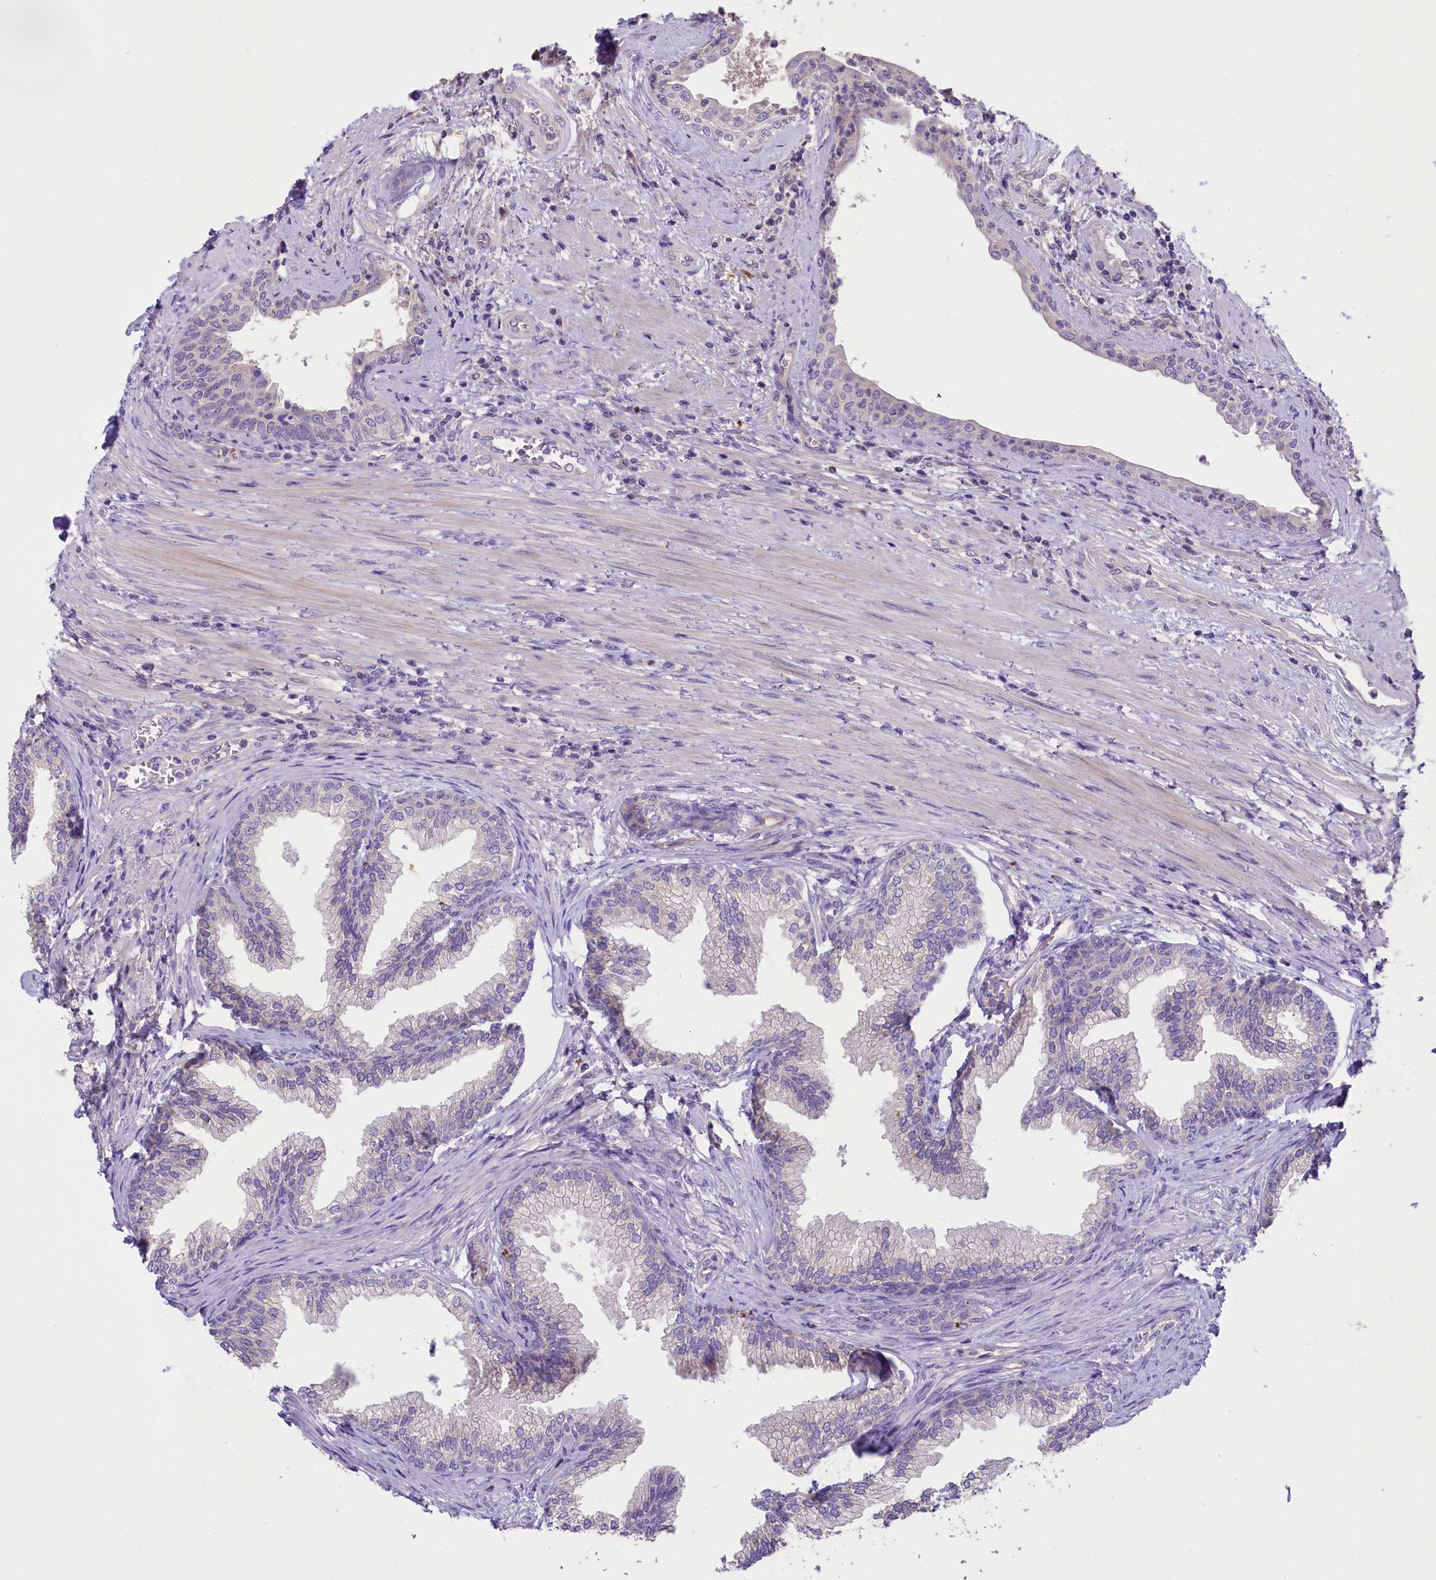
{"staining": {"intensity": "weak", "quantity": "<25%", "location": "cytoplasmic/membranous"}, "tissue": "prostate", "cell_type": "Glandular cells", "image_type": "normal", "snomed": [{"axis": "morphology", "description": "Normal tissue, NOS"}, {"axis": "topography", "description": "Prostate"}], "caption": "The immunohistochemistry micrograph has no significant expression in glandular cells of prostate. (DAB (3,3'-diaminobenzidine) immunohistochemistry, high magnification).", "gene": "CD99L2", "patient": {"sex": "male", "age": 76}}